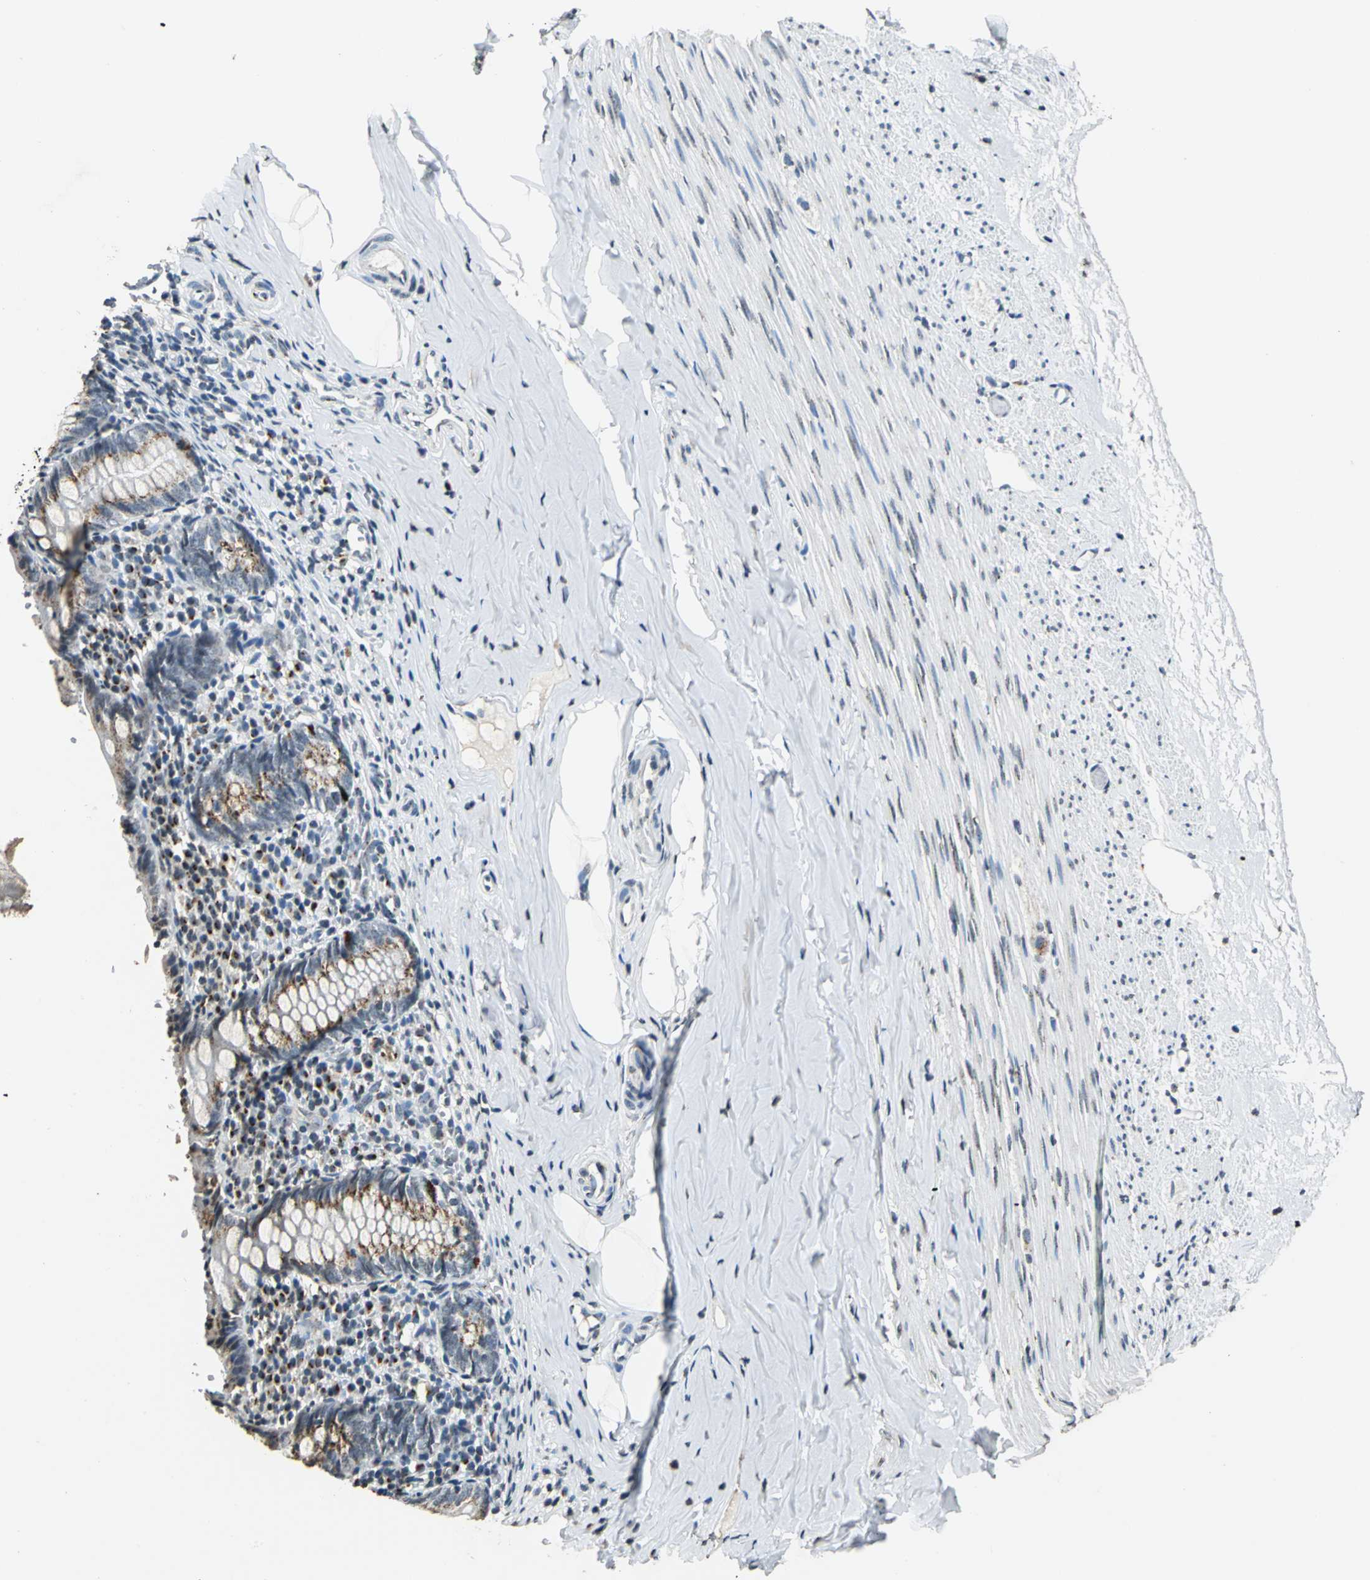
{"staining": {"intensity": "weak", "quantity": "25%-75%", "location": "cytoplasmic/membranous"}, "tissue": "appendix", "cell_type": "Glandular cells", "image_type": "normal", "snomed": [{"axis": "morphology", "description": "Normal tissue, NOS"}, {"axis": "topography", "description": "Appendix"}], "caption": "Immunohistochemistry of unremarkable appendix exhibits low levels of weak cytoplasmic/membranous staining in about 25%-75% of glandular cells.", "gene": "TMEM115", "patient": {"sex": "female", "age": 10}}